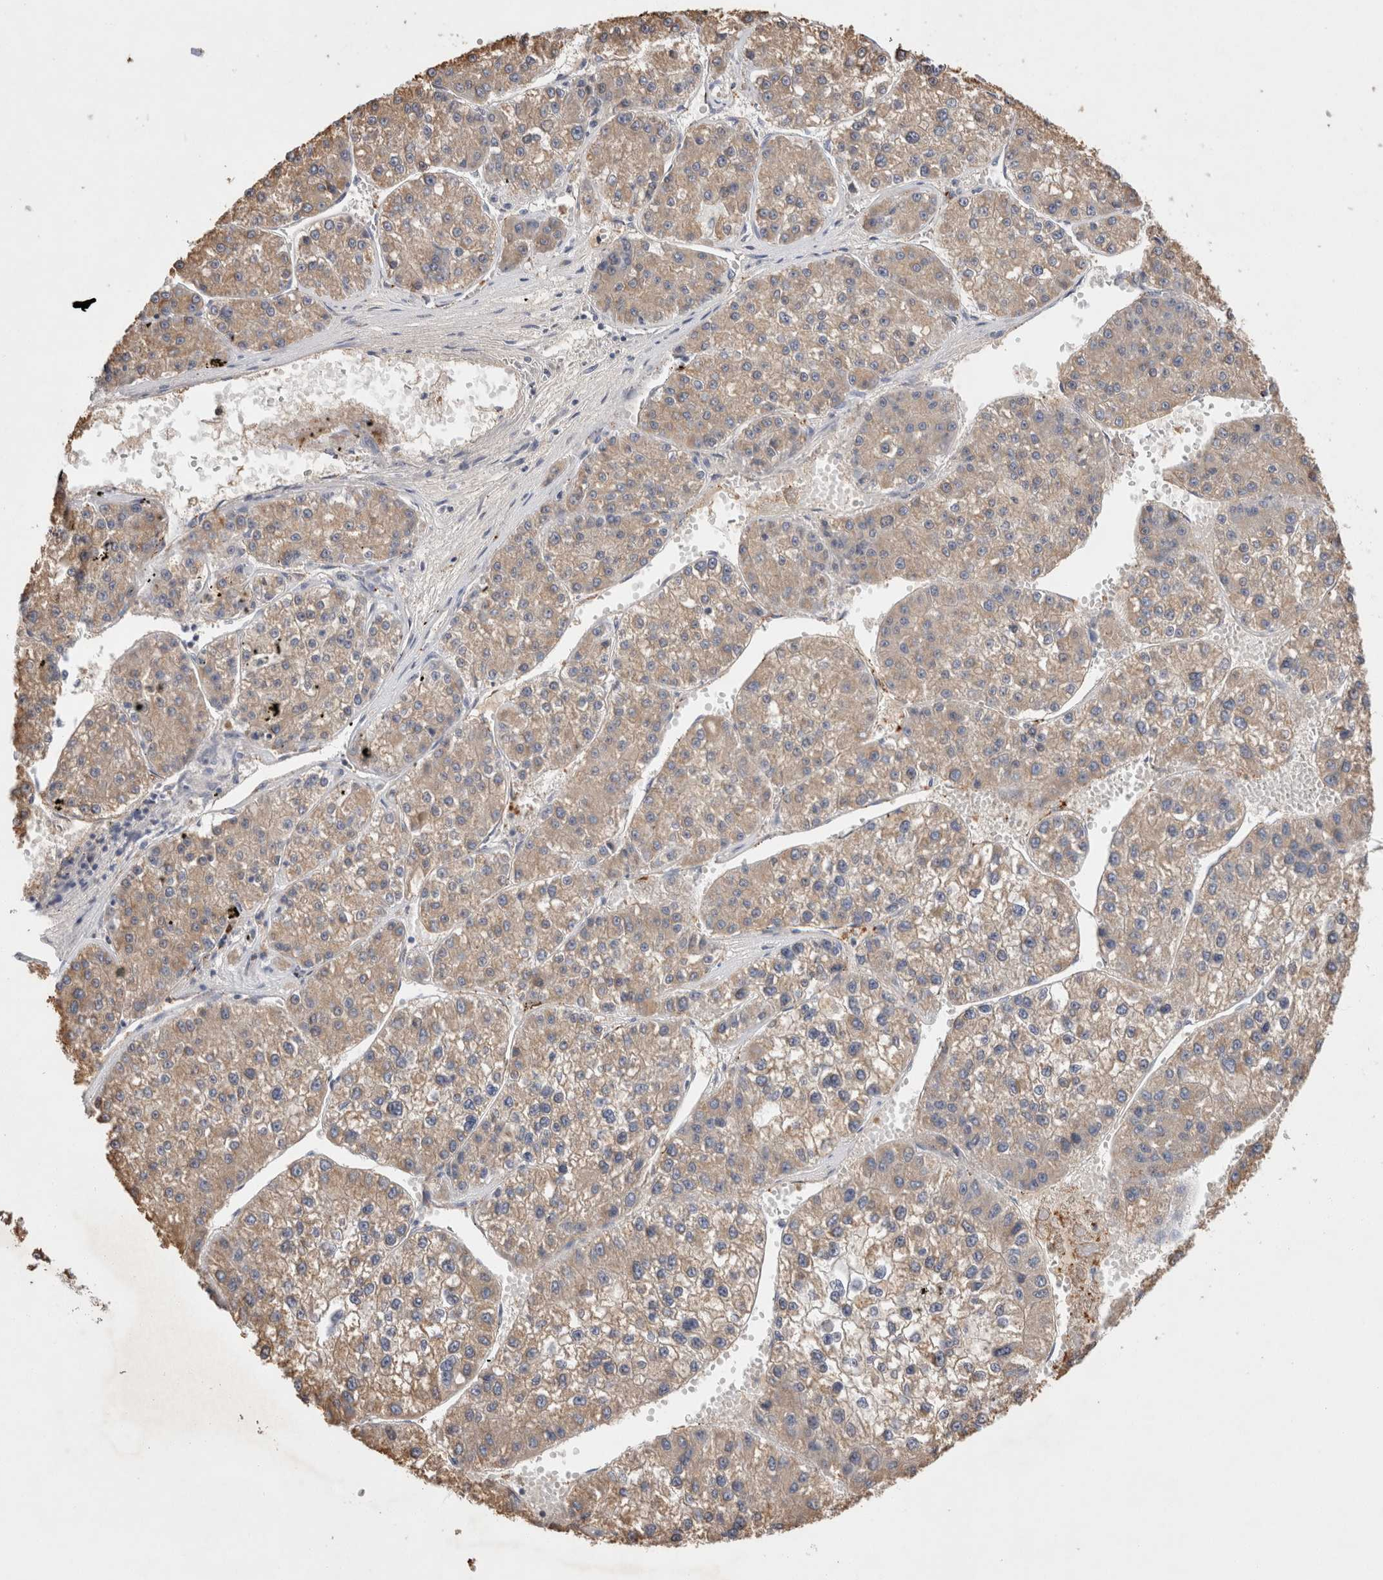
{"staining": {"intensity": "weak", "quantity": ">75%", "location": "cytoplasmic/membranous"}, "tissue": "liver cancer", "cell_type": "Tumor cells", "image_type": "cancer", "snomed": [{"axis": "morphology", "description": "Carcinoma, Hepatocellular, NOS"}, {"axis": "topography", "description": "Liver"}], "caption": "Immunohistochemical staining of human liver cancer (hepatocellular carcinoma) exhibits low levels of weak cytoplasmic/membranous protein expression in approximately >75% of tumor cells.", "gene": "IARS2", "patient": {"sex": "female", "age": 73}}